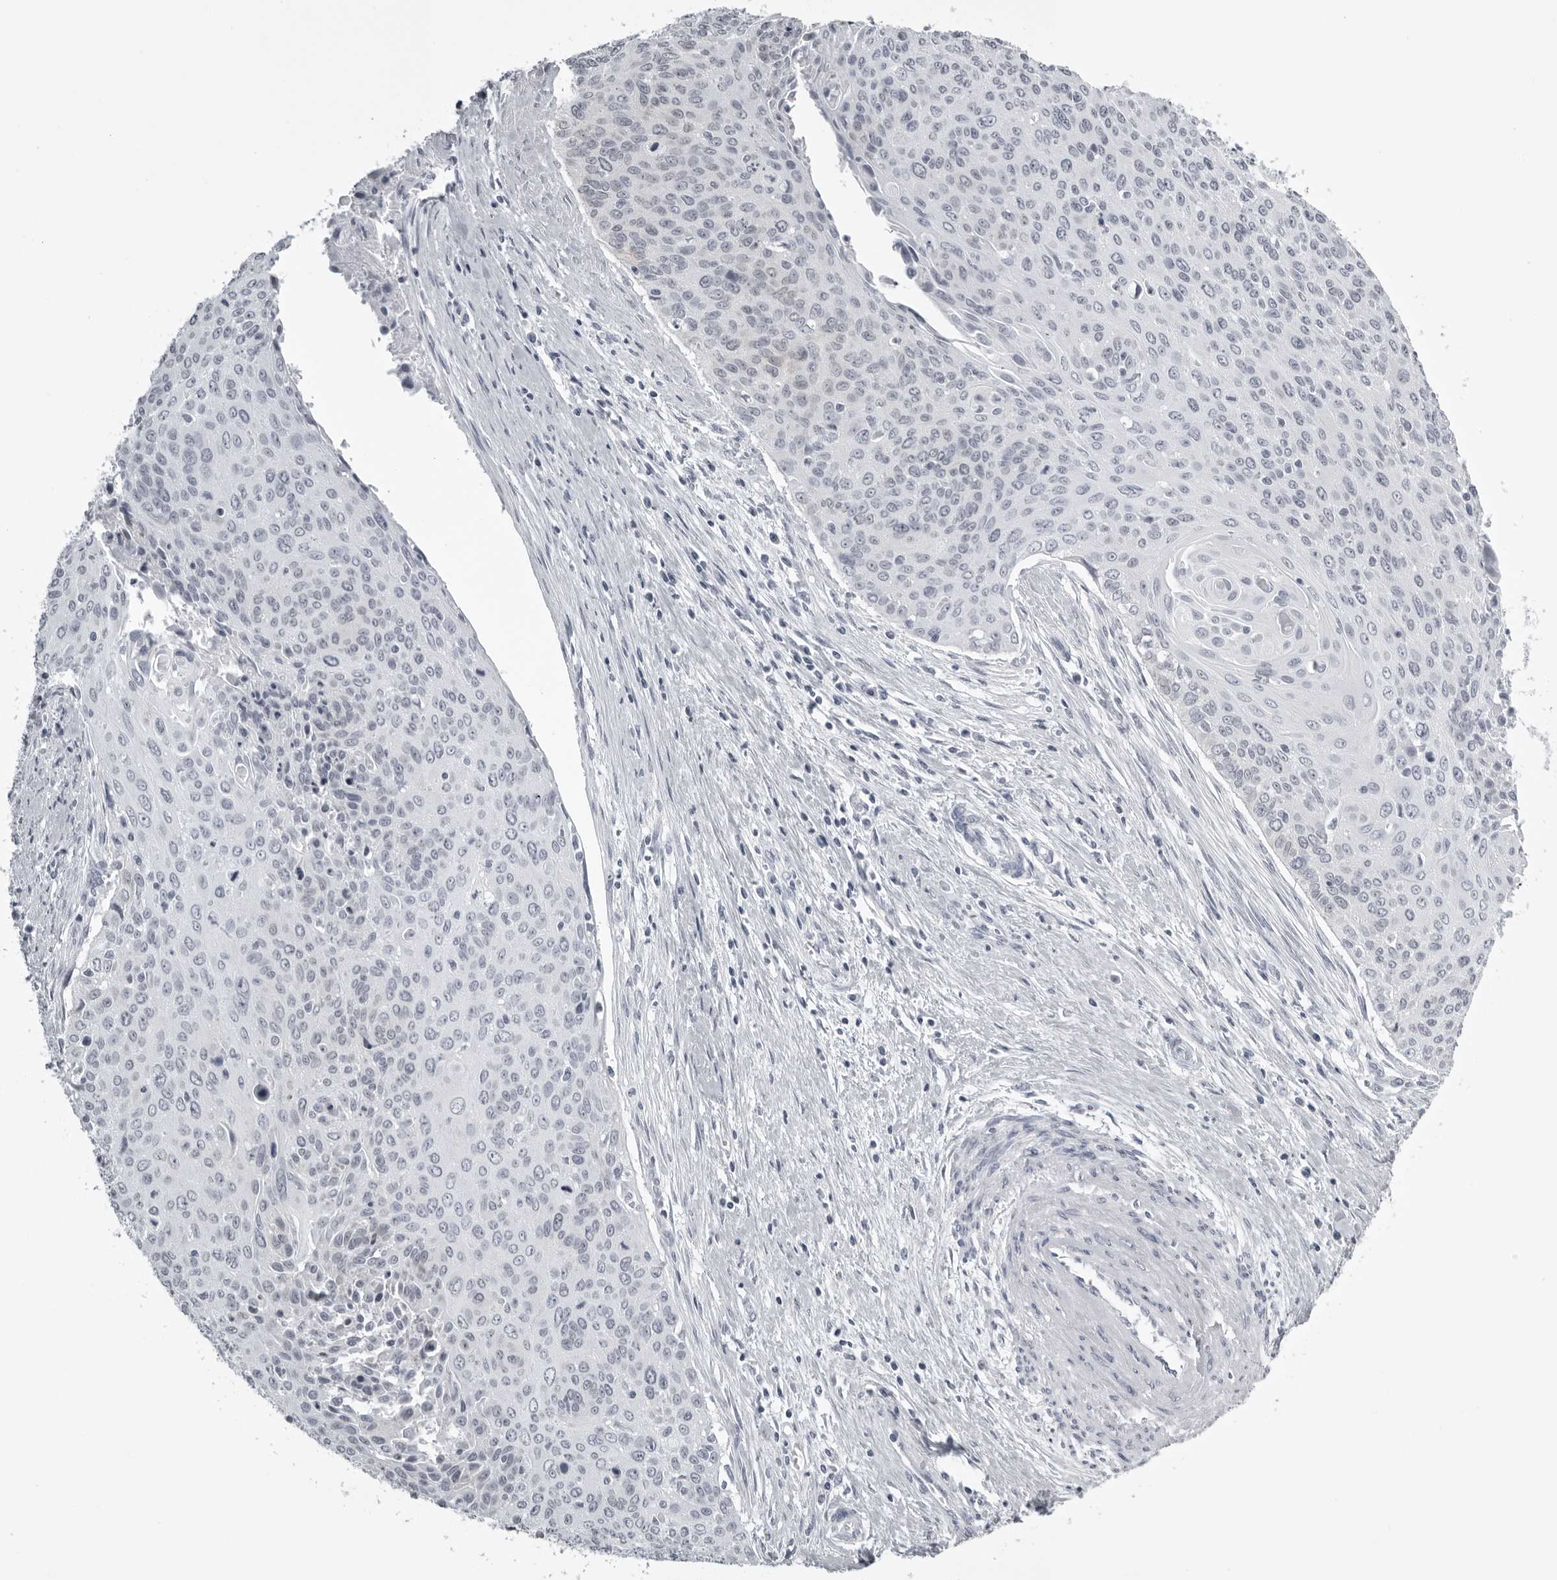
{"staining": {"intensity": "moderate", "quantity": "<25%", "location": "cytoplasmic/membranous"}, "tissue": "cervical cancer", "cell_type": "Tumor cells", "image_type": "cancer", "snomed": [{"axis": "morphology", "description": "Squamous cell carcinoma, NOS"}, {"axis": "topography", "description": "Cervix"}], "caption": "Immunohistochemical staining of squamous cell carcinoma (cervical) demonstrates low levels of moderate cytoplasmic/membranous positivity in approximately <25% of tumor cells.", "gene": "UROD", "patient": {"sex": "female", "age": 55}}